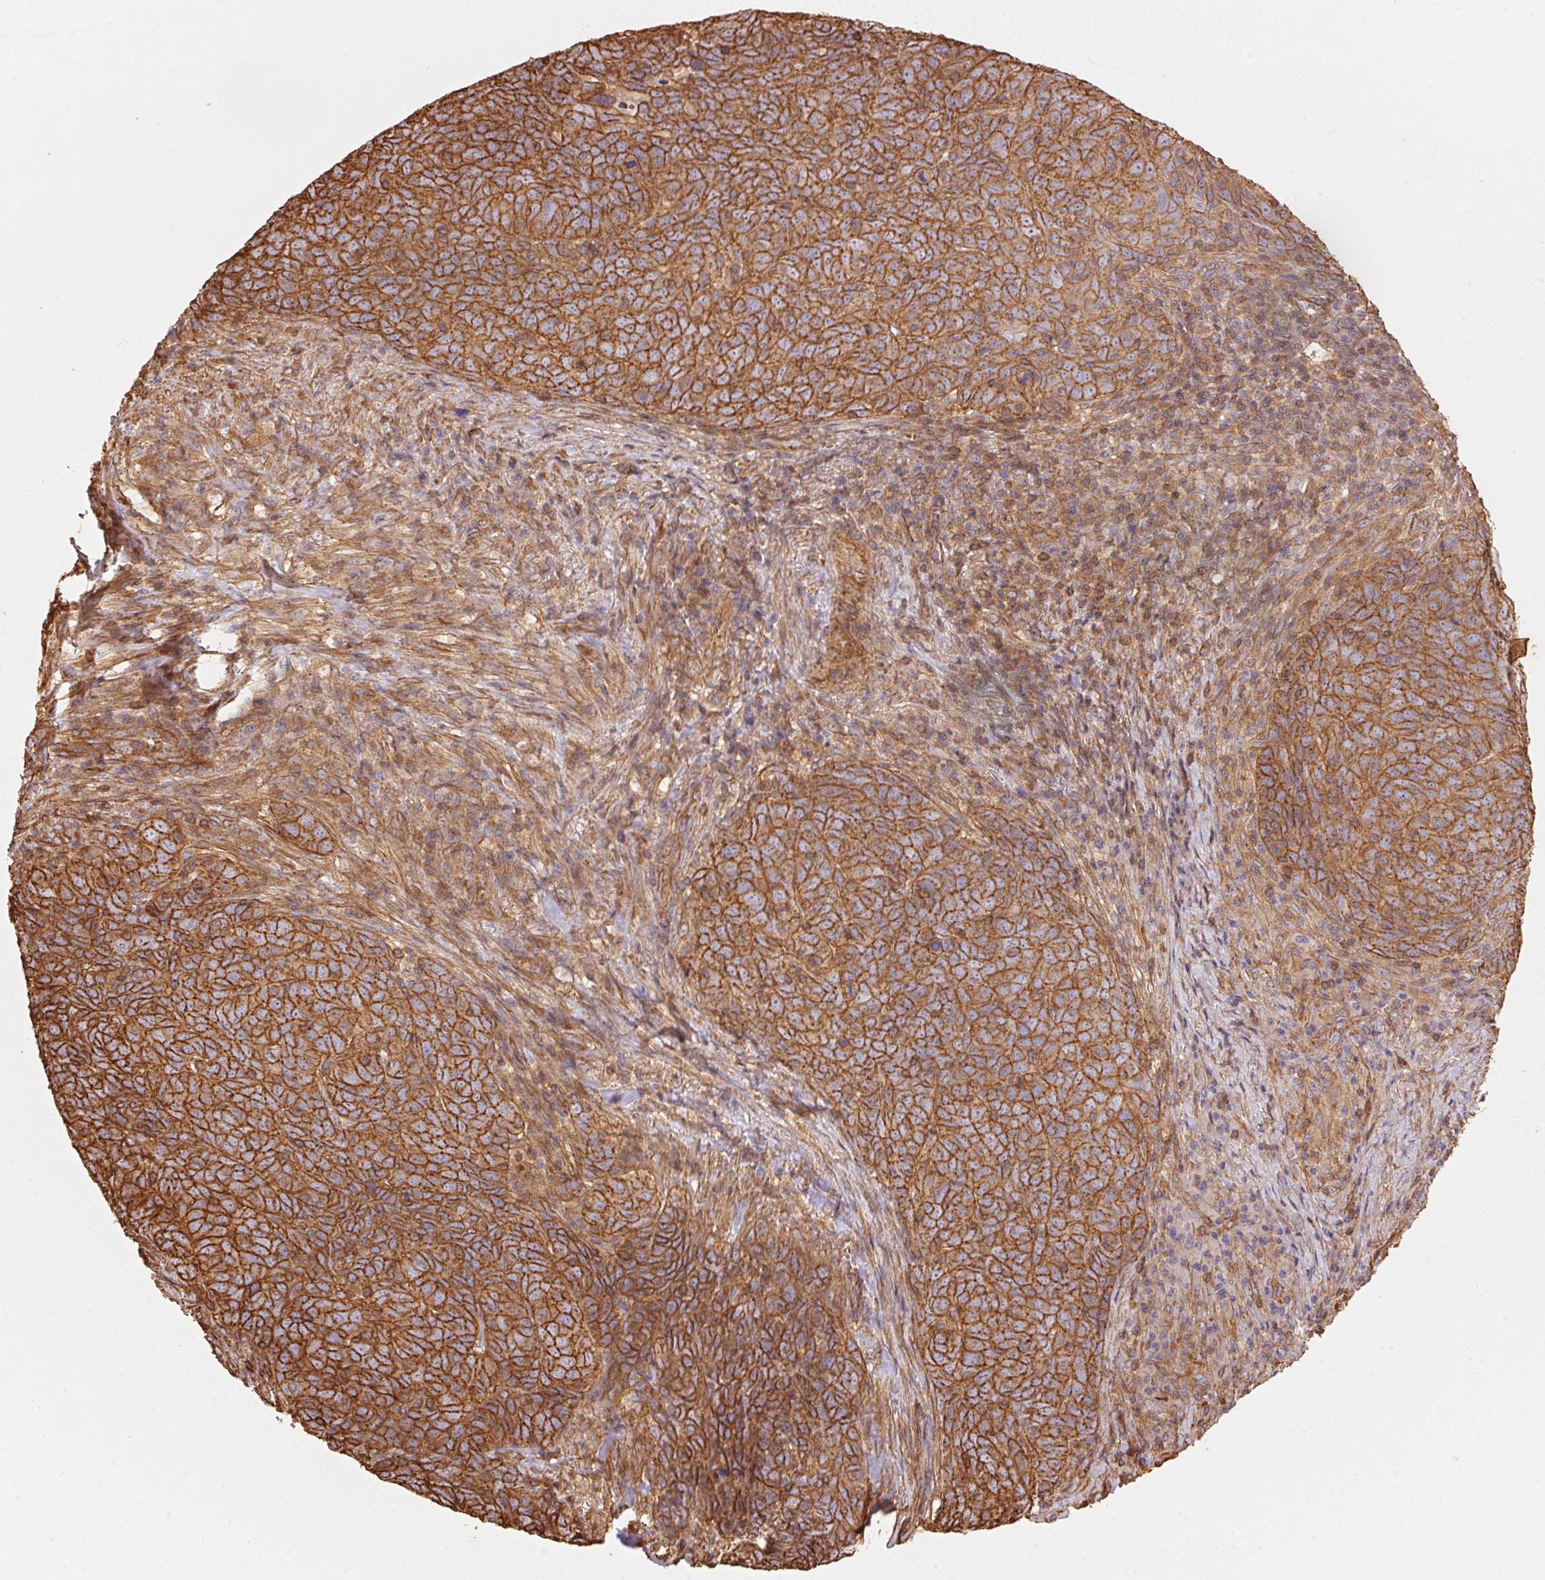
{"staining": {"intensity": "strong", "quantity": ">75%", "location": "cytoplasmic/membranous"}, "tissue": "skin cancer", "cell_type": "Tumor cells", "image_type": "cancer", "snomed": [{"axis": "morphology", "description": "Squamous cell carcinoma, NOS"}, {"axis": "topography", "description": "Skin"}, {"axis": "topography", "description": "Anal"}], "caption": "A high amount of strong cytoplasmic/membranous positivity is present in approximately >75% of tumor cells in skin cancer (squamous cell carcinoma) tissue. Nuclei are stained in blue.", "gene": "FRAS1", "patient": {"sex": "female", "age": 51}}